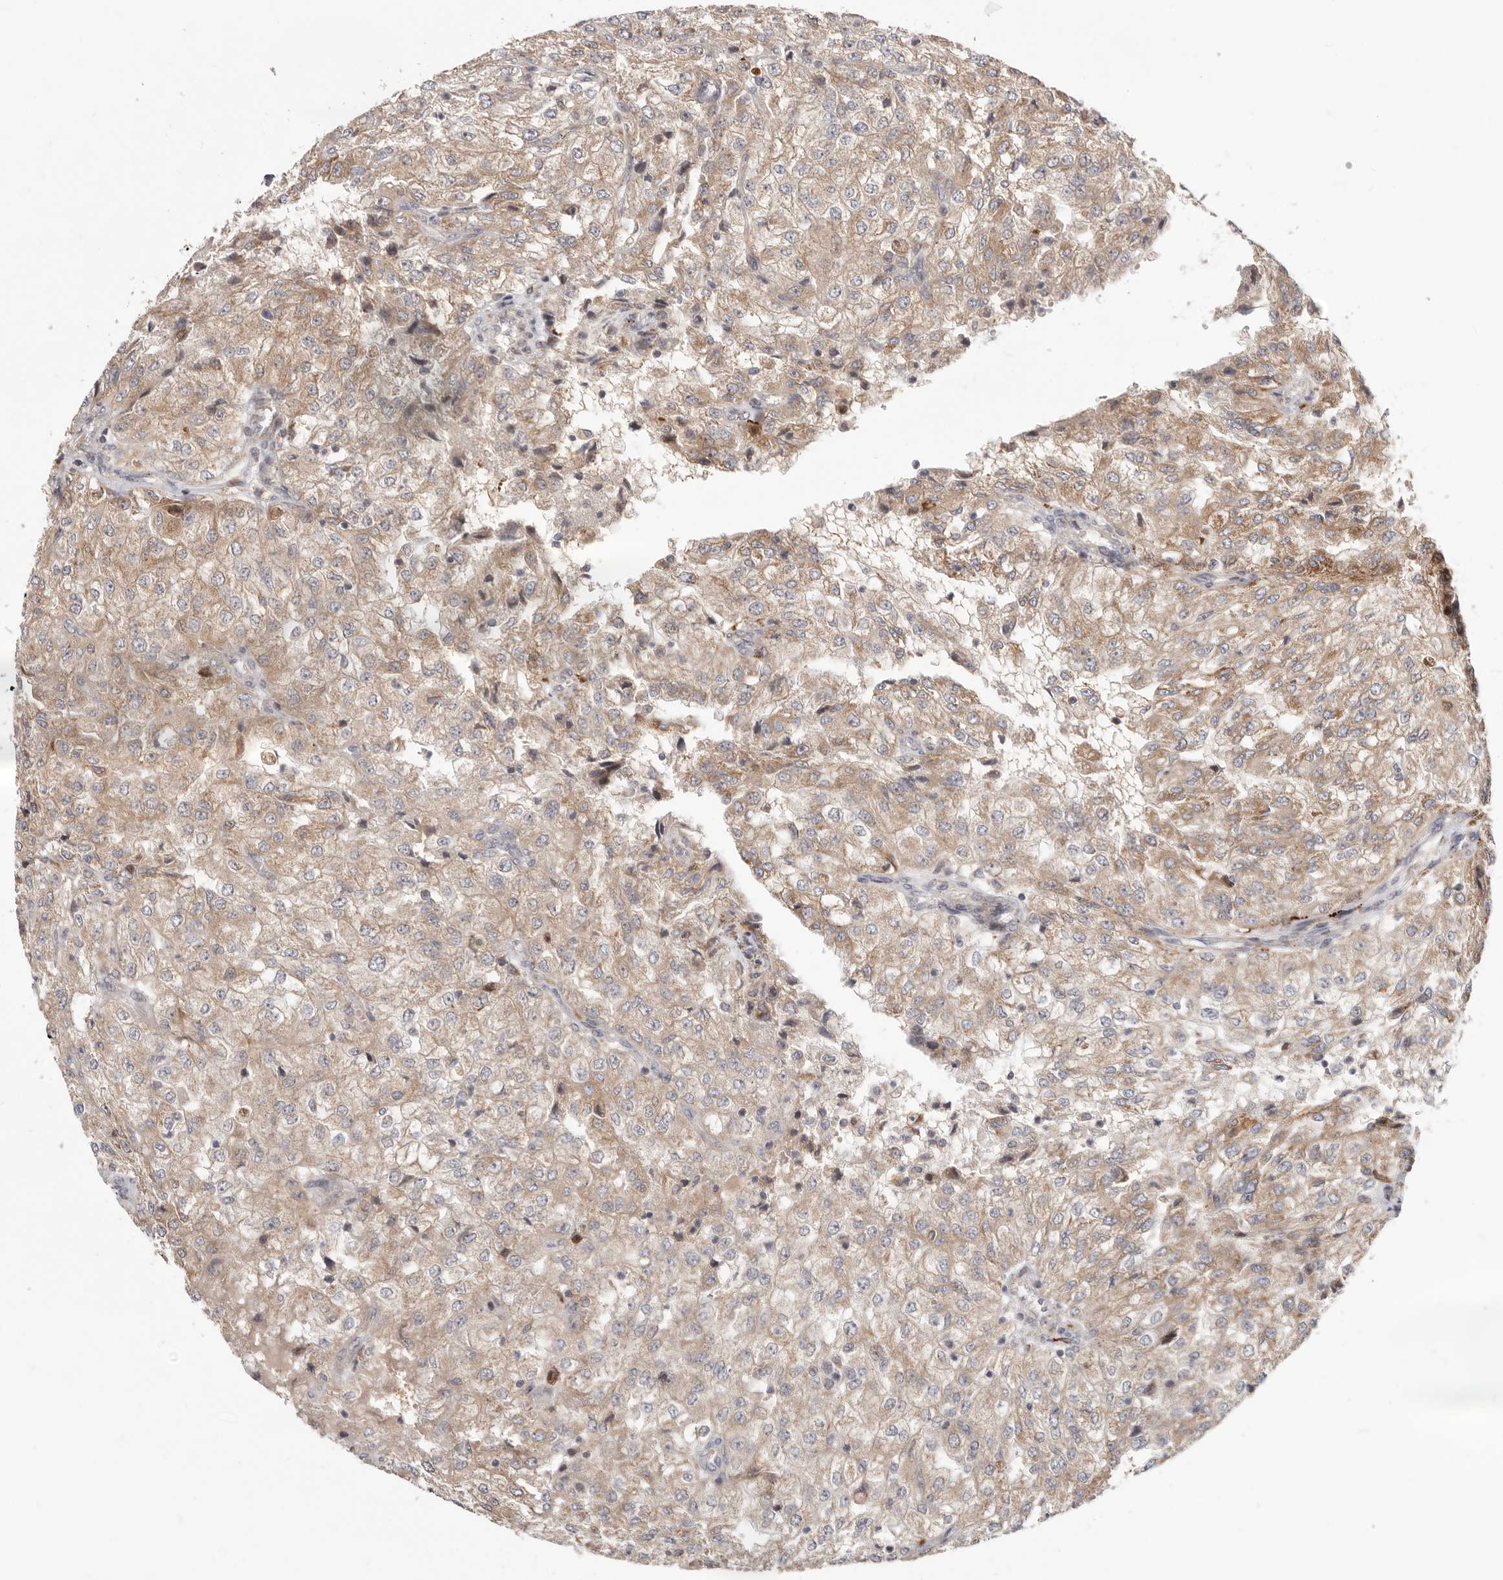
{"staining": {"intensity": "weak", "quantity": ">75%", "location": "cytoplasmic/membranous"}, "tissue": "renal cancer", "cell_type": "Tumor cells", "image_type": "cancer", "snomed": [{"axis": "morphology", "description": "Adenocarcinoma, NOS"}, {"axis": "topography", "description": "Kidney"}], "caption": "Adenocarcinoma (renal) was stained to show a protein in brown. There is low levels of weak cytoplasmic/membranous expression in about >75% of tumor cells.", "gene": "TOR3A", "patient": {"sex": "female", "age": 54}}